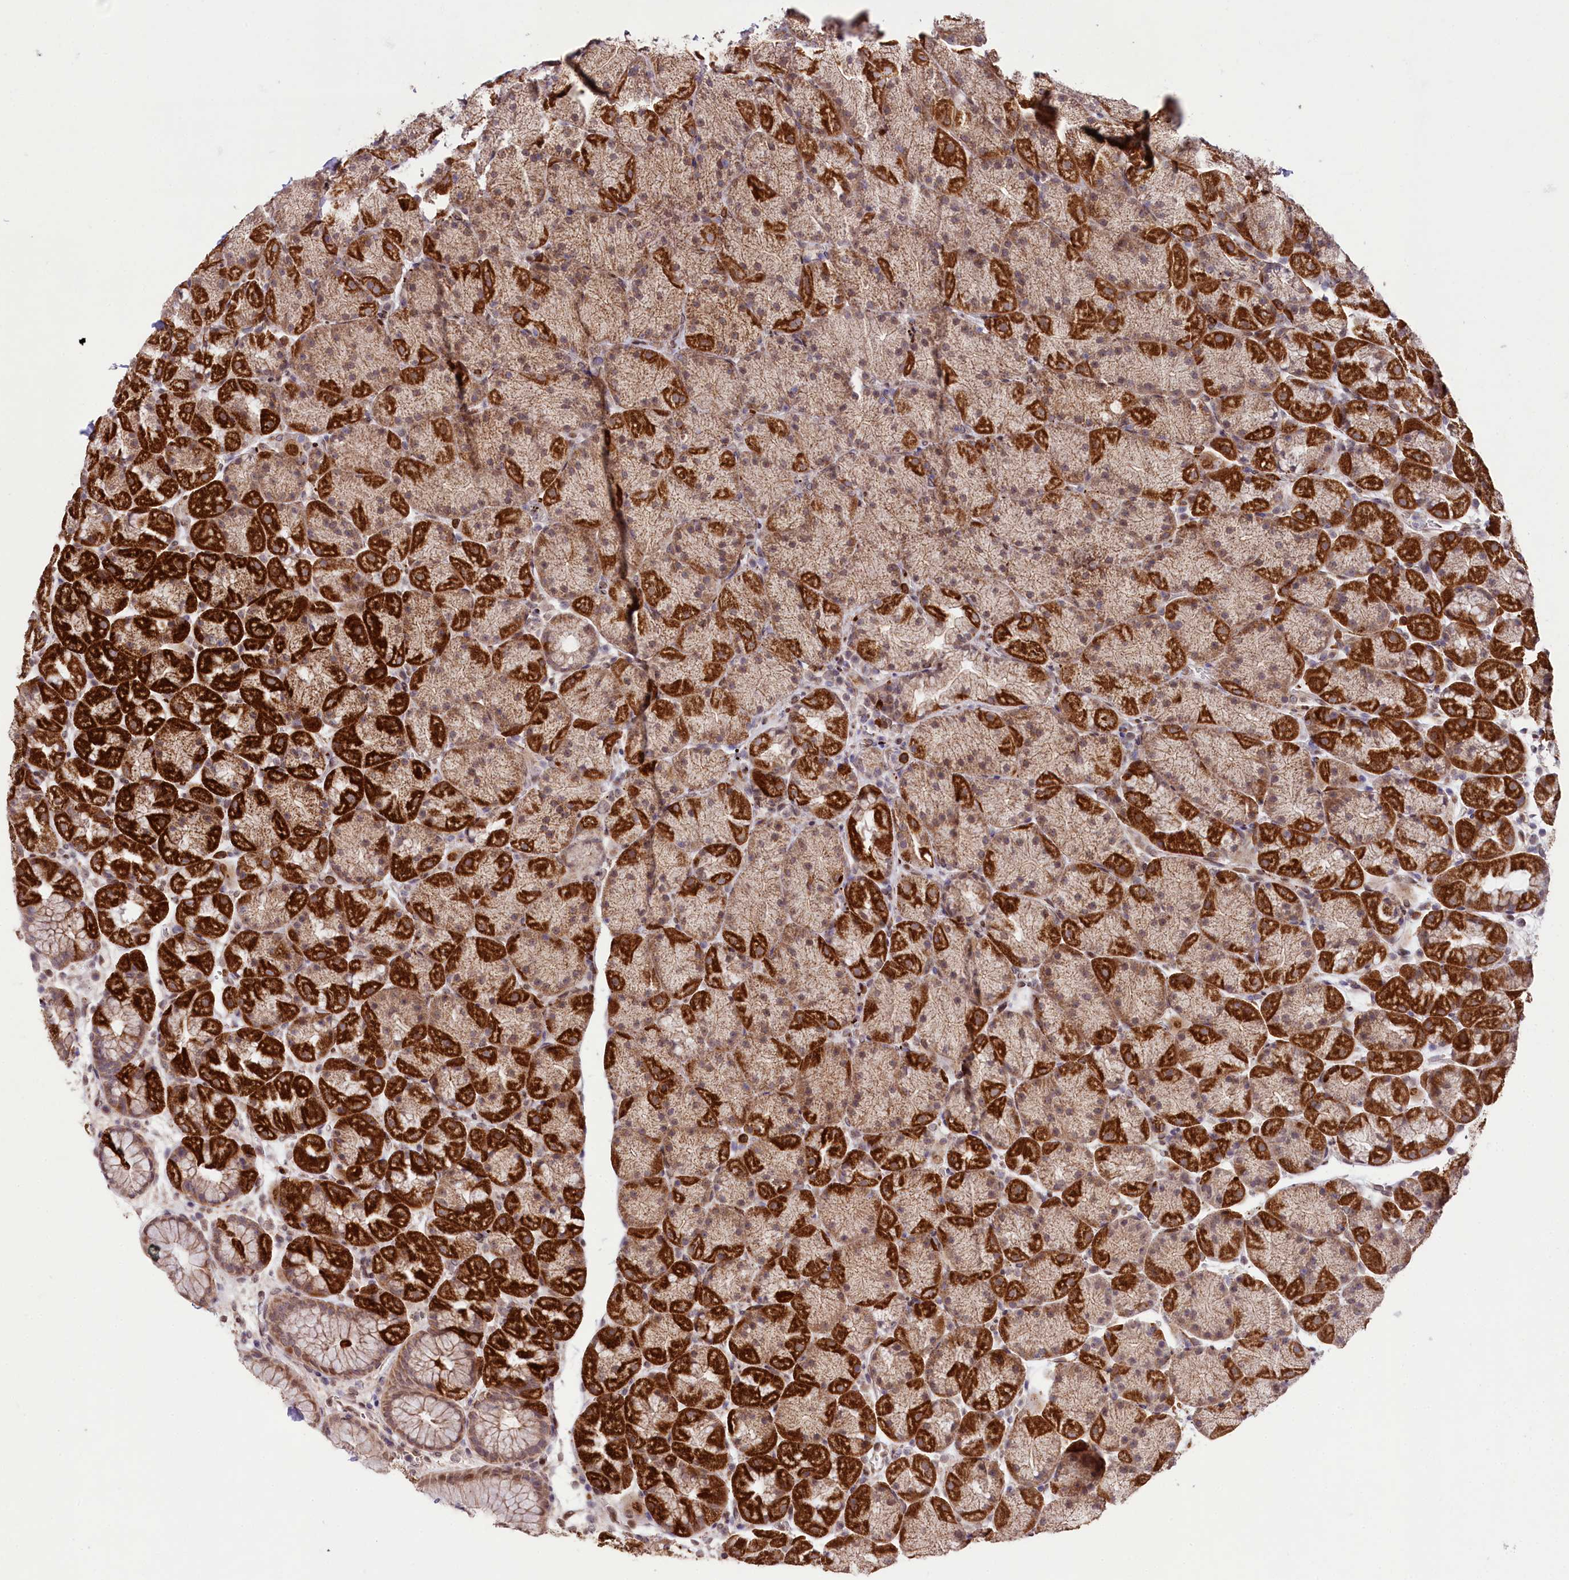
{"staining": {"intensity": "strong", "quantity": "25%-75%", "location": "cytoplasmic/membranous"}, "tissue": "stomach", "cell_type": "Glandular cells", "image_type": "normal", "snomed": [{"axis": "morphology", "description": "Normal tissue, NOS"}, {"axis": "topography", "description": "Stomach, upper"}, {"axis": "topography", "description": "Stomach, lower"}], "caption": "A brown stain shows strong cytoplasmic/membranous positivity of a protein in glandular cells of normal stomach.", "gene": "ZNF226", "patient": {"sex": "male", "age": 67}}